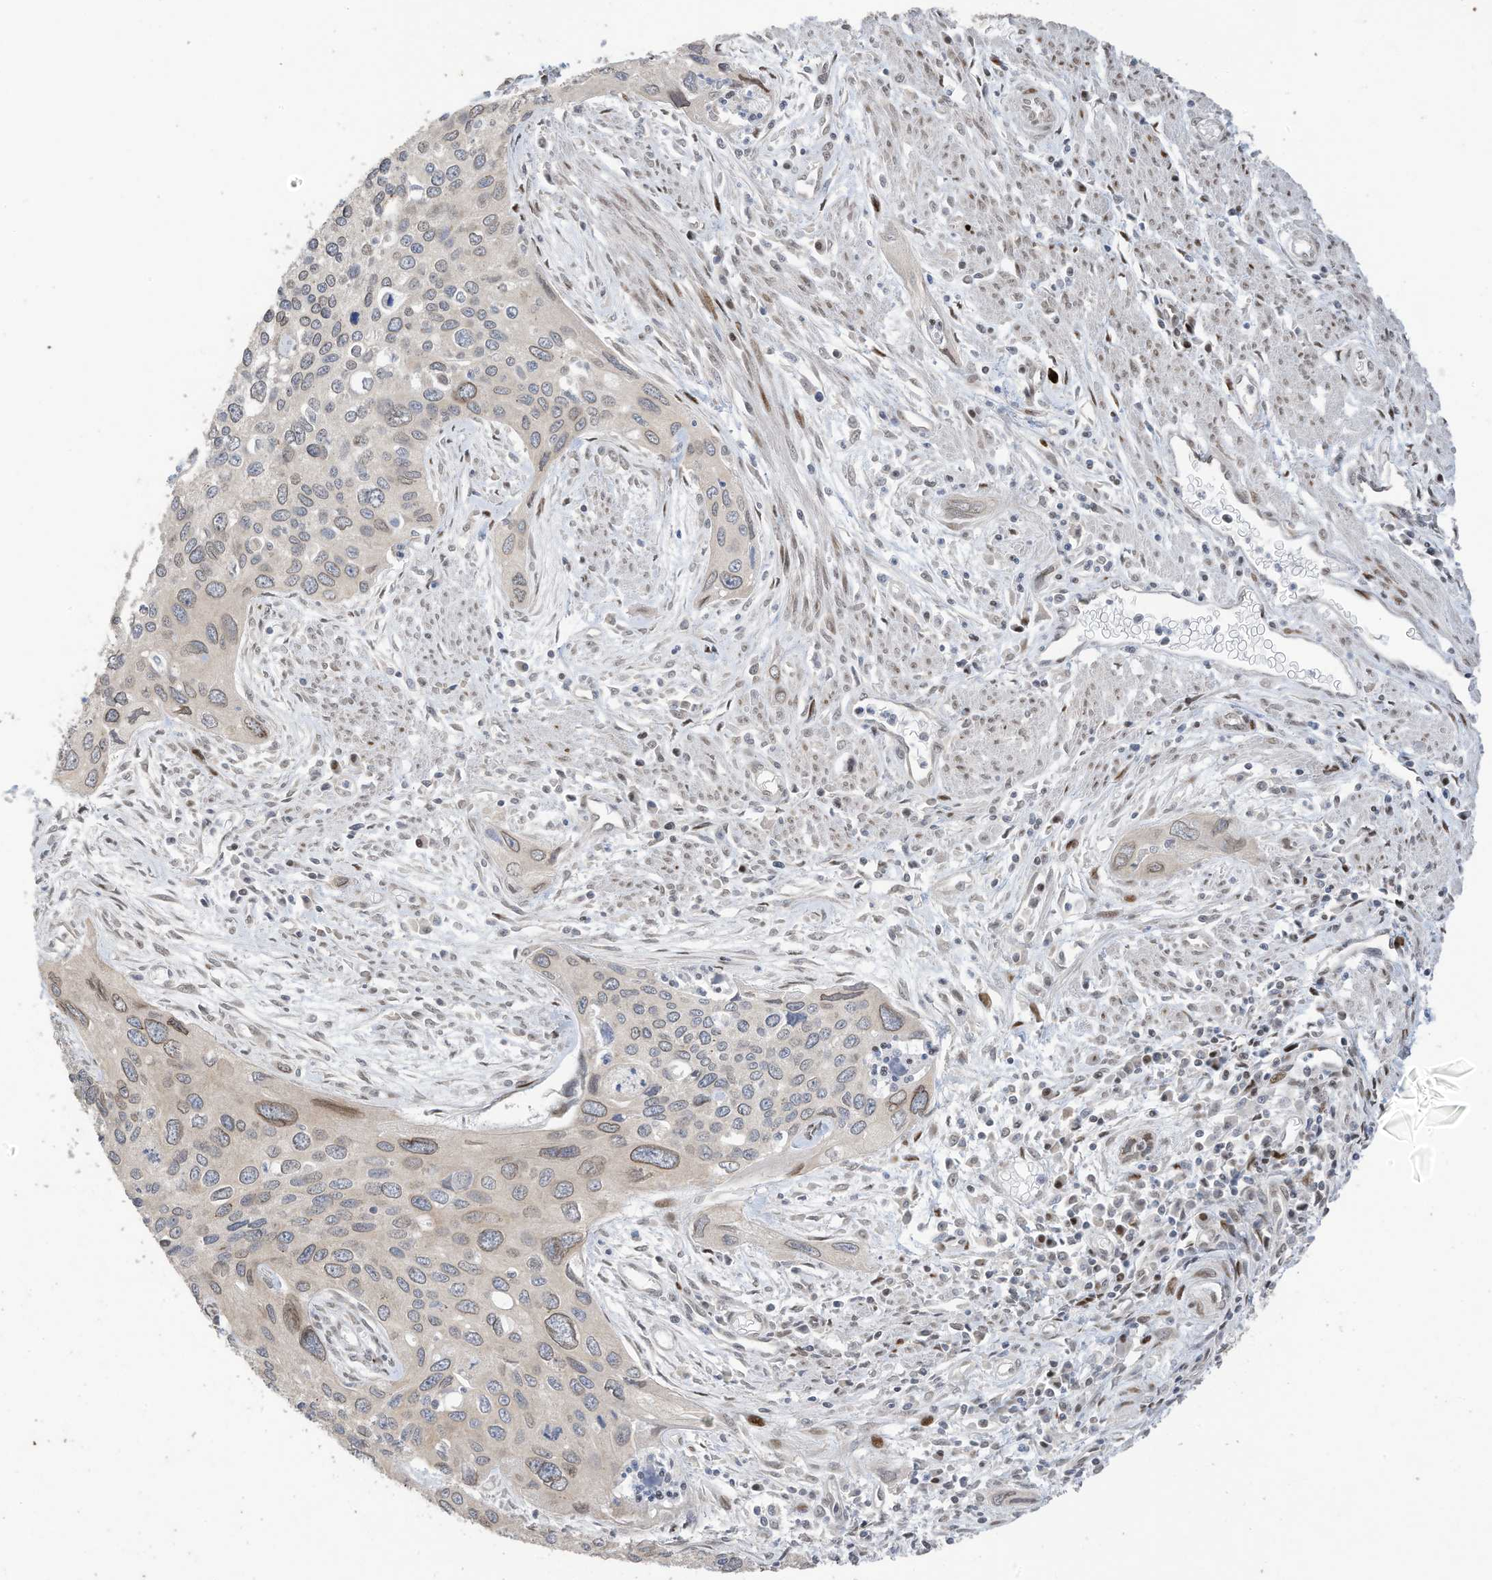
{"staining": {"intensity": "weak", "quantity": "<25%", "location": "nuclear"}, "tissue": "cervical cancer", "cell_type": "Tumor cells", "image_type": "cancer", "snomed": [{"axis": "morphology", "description": "Squamous cell carcinoma, NOS"}, {"axis": "topography", "description": "Cervix"}], "caption": "The photomicrograph shows no staining of tumor cells in cervical cancer (squamous cell carcinoma). (Brightfield microscopy of DAB (3,3'-diaminobenzidine) immunohistochemistry (IHC) at high magnification).", "gene": "RABL3", "patient": {"sex": "female", "age": 55}}